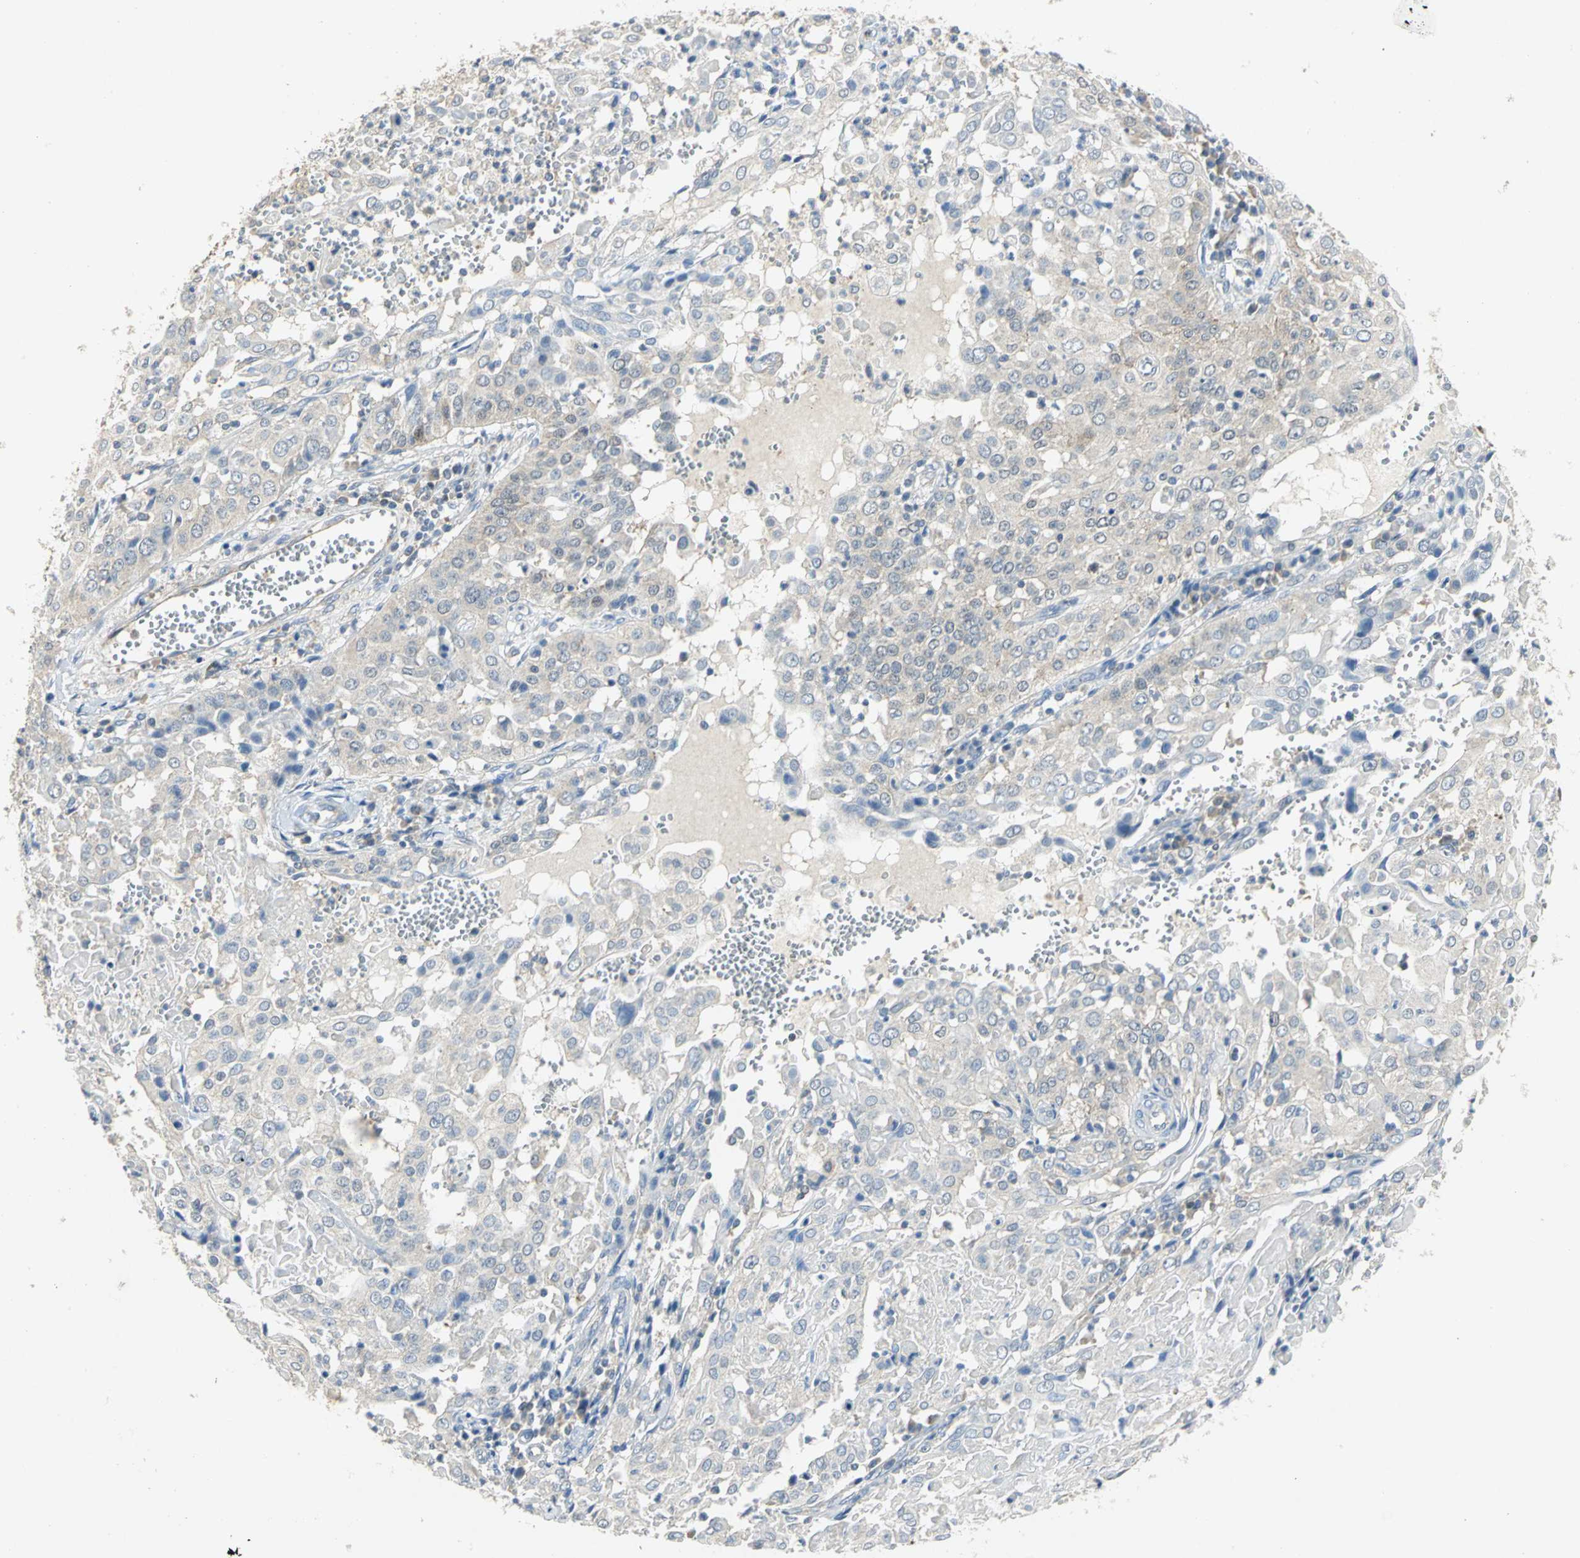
{"staining": {"intensity": "negative", "quantity": "none", "location": "none"}, "tissue": "cervical cancer", "cell_type": "Tumor cells", "image_type": "cancer", "snomed": [{"axis": "morphology", "description": "Squamous cell carcinoma, NOS"}, {"axis": "topography", "description": "Cervix"}], "caption": "Immunohistochemical staining of human cervical squamous cell carcinoma shows no significant expression in tumor cells. The staining is performed using DAB brown chromogen with nuclei counter-stained in using hematoxylin.", "gene": "PPIA", "patient": {"sex": "female", "age": 39}}